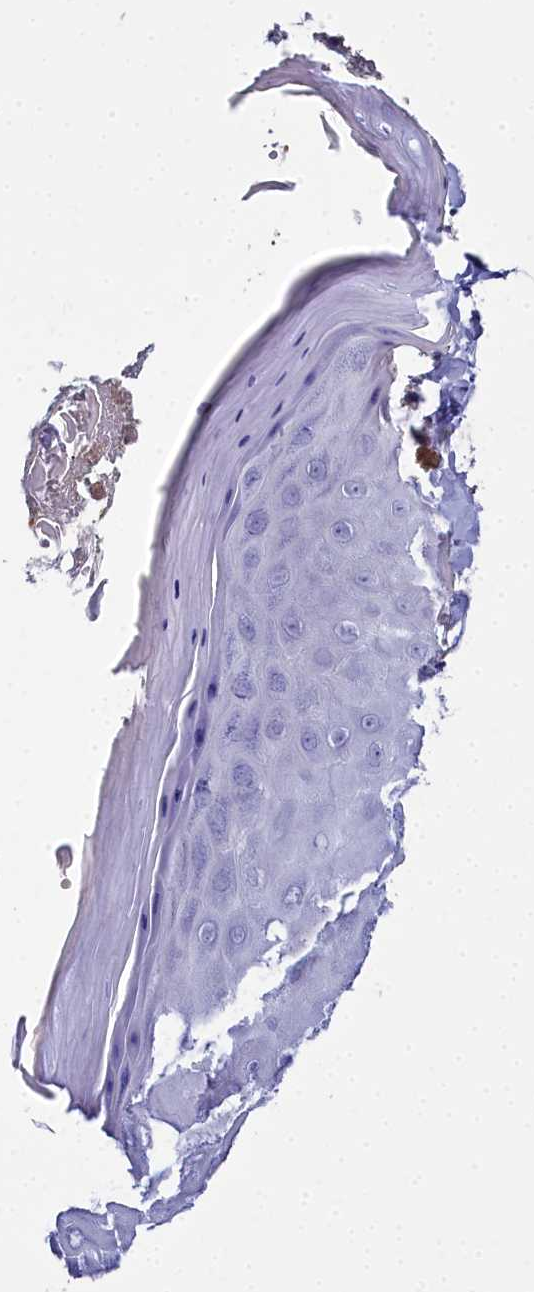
{"staining": {"intensity": "negative", "quantity": "none", "location": "none"}, "tissue": "skin", "cell_type": "Epidermal cells", "image_type": "normal", "snomed": [{"axis": "morphology", "description": "Normal tissue, NOS"}, {"axis": "topography", "description": "Anal"}], "caption": "Immunohistochemistry (IHC) of unremarkable human skin displays no expression in epidermal cells.", "gene": "ELAPOR2", "patient": {"sex": "male", "age": 78}}